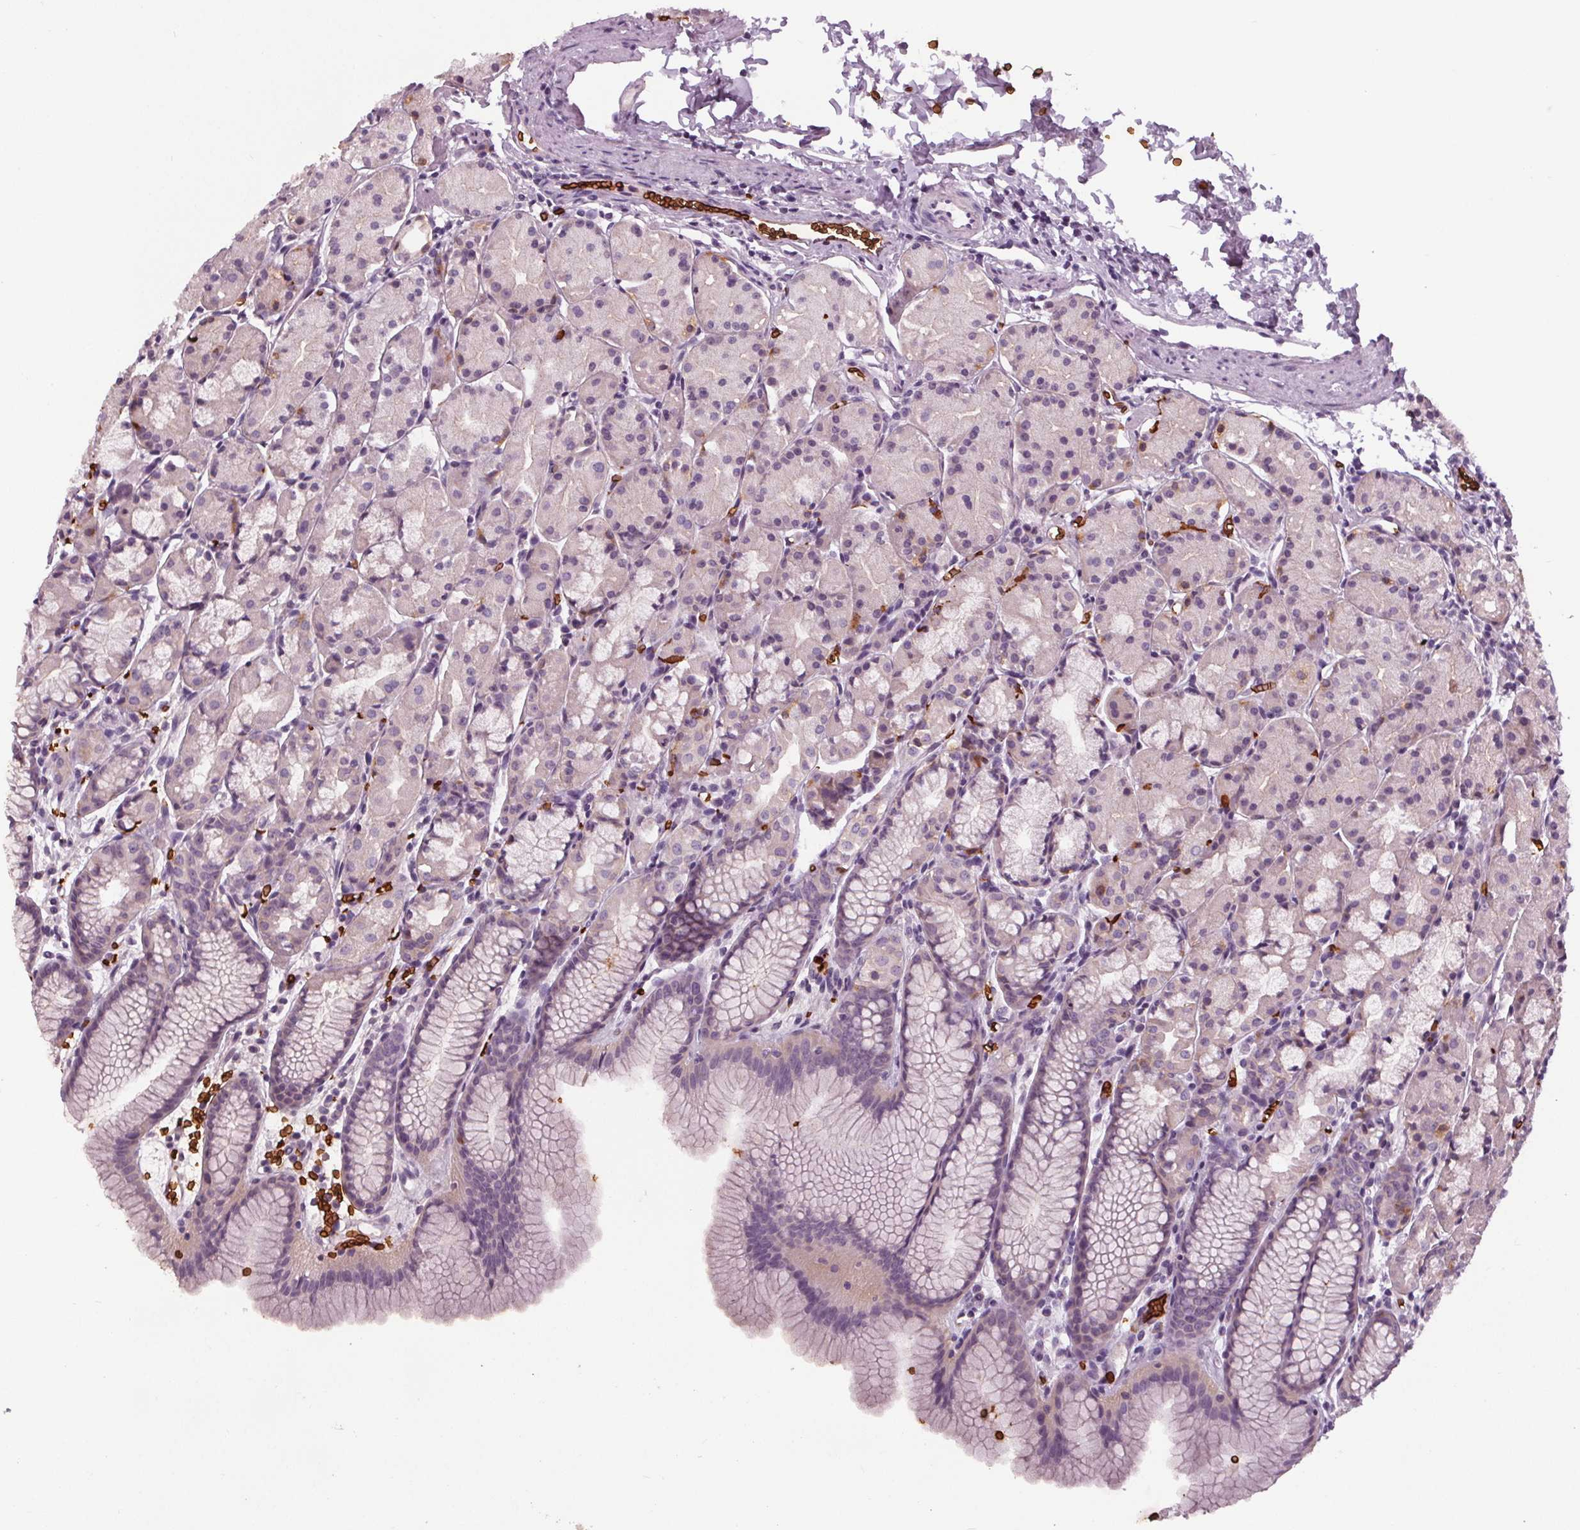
{"staining": {"intensity": "negative", "quantity": "none", "location": "none"}, "tissue": "stomach", "cell_type": "Glandular cells", "image_type": "normal", "snomed": [{"axis": "morphology", "description": "Normal tissue, NOS"}, {"axis": "topography", "description": "Stomach, upper"}], "caption": "Immunohistochemistry (IHC) image of benign stomach: stomach stained with DAB (3,3'-diaminobenzidine) displays no significant protein positivity in glandular cells.", "gene": "SLC4A1", "patient": {"sex": "male", "age": 47}}